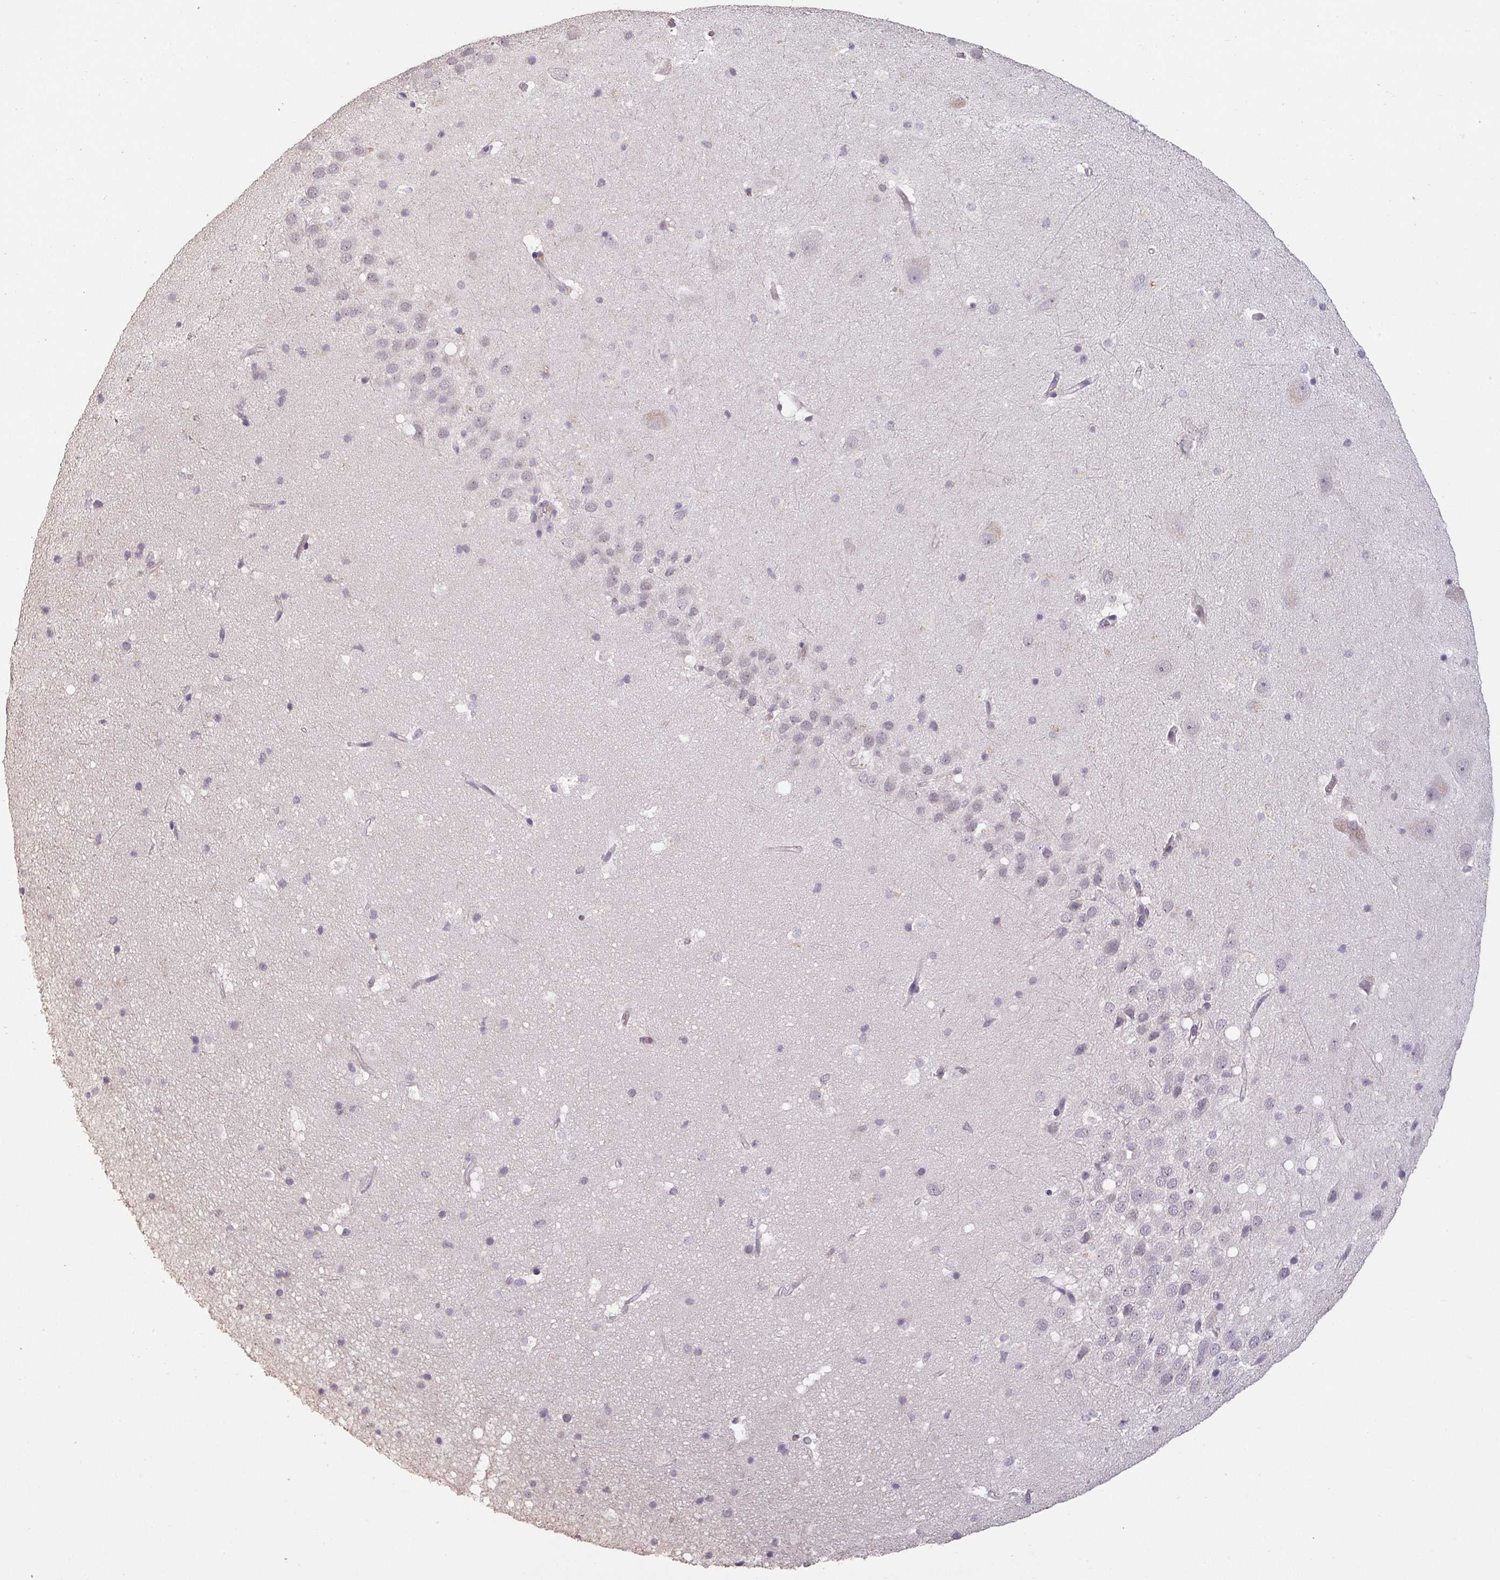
{"staining": {"intensity": "negative", "quantity": "none", "location": "none"}, "tissue": "hippocampus", "cell_type": "Glial cells", "image_type": "normal", "snomed": [{"axis": "morphology", "description": "Normal tissue, NOS"}, {"axis": "topography", "description": "Hippocampus"}], "caption": "Hippocampus stained for a protein using immunohistochemistry (IHC) reveals no positivity glial cells.", "gene": "LYPLA1", "patient": {"sex": "male", "age": 37}}